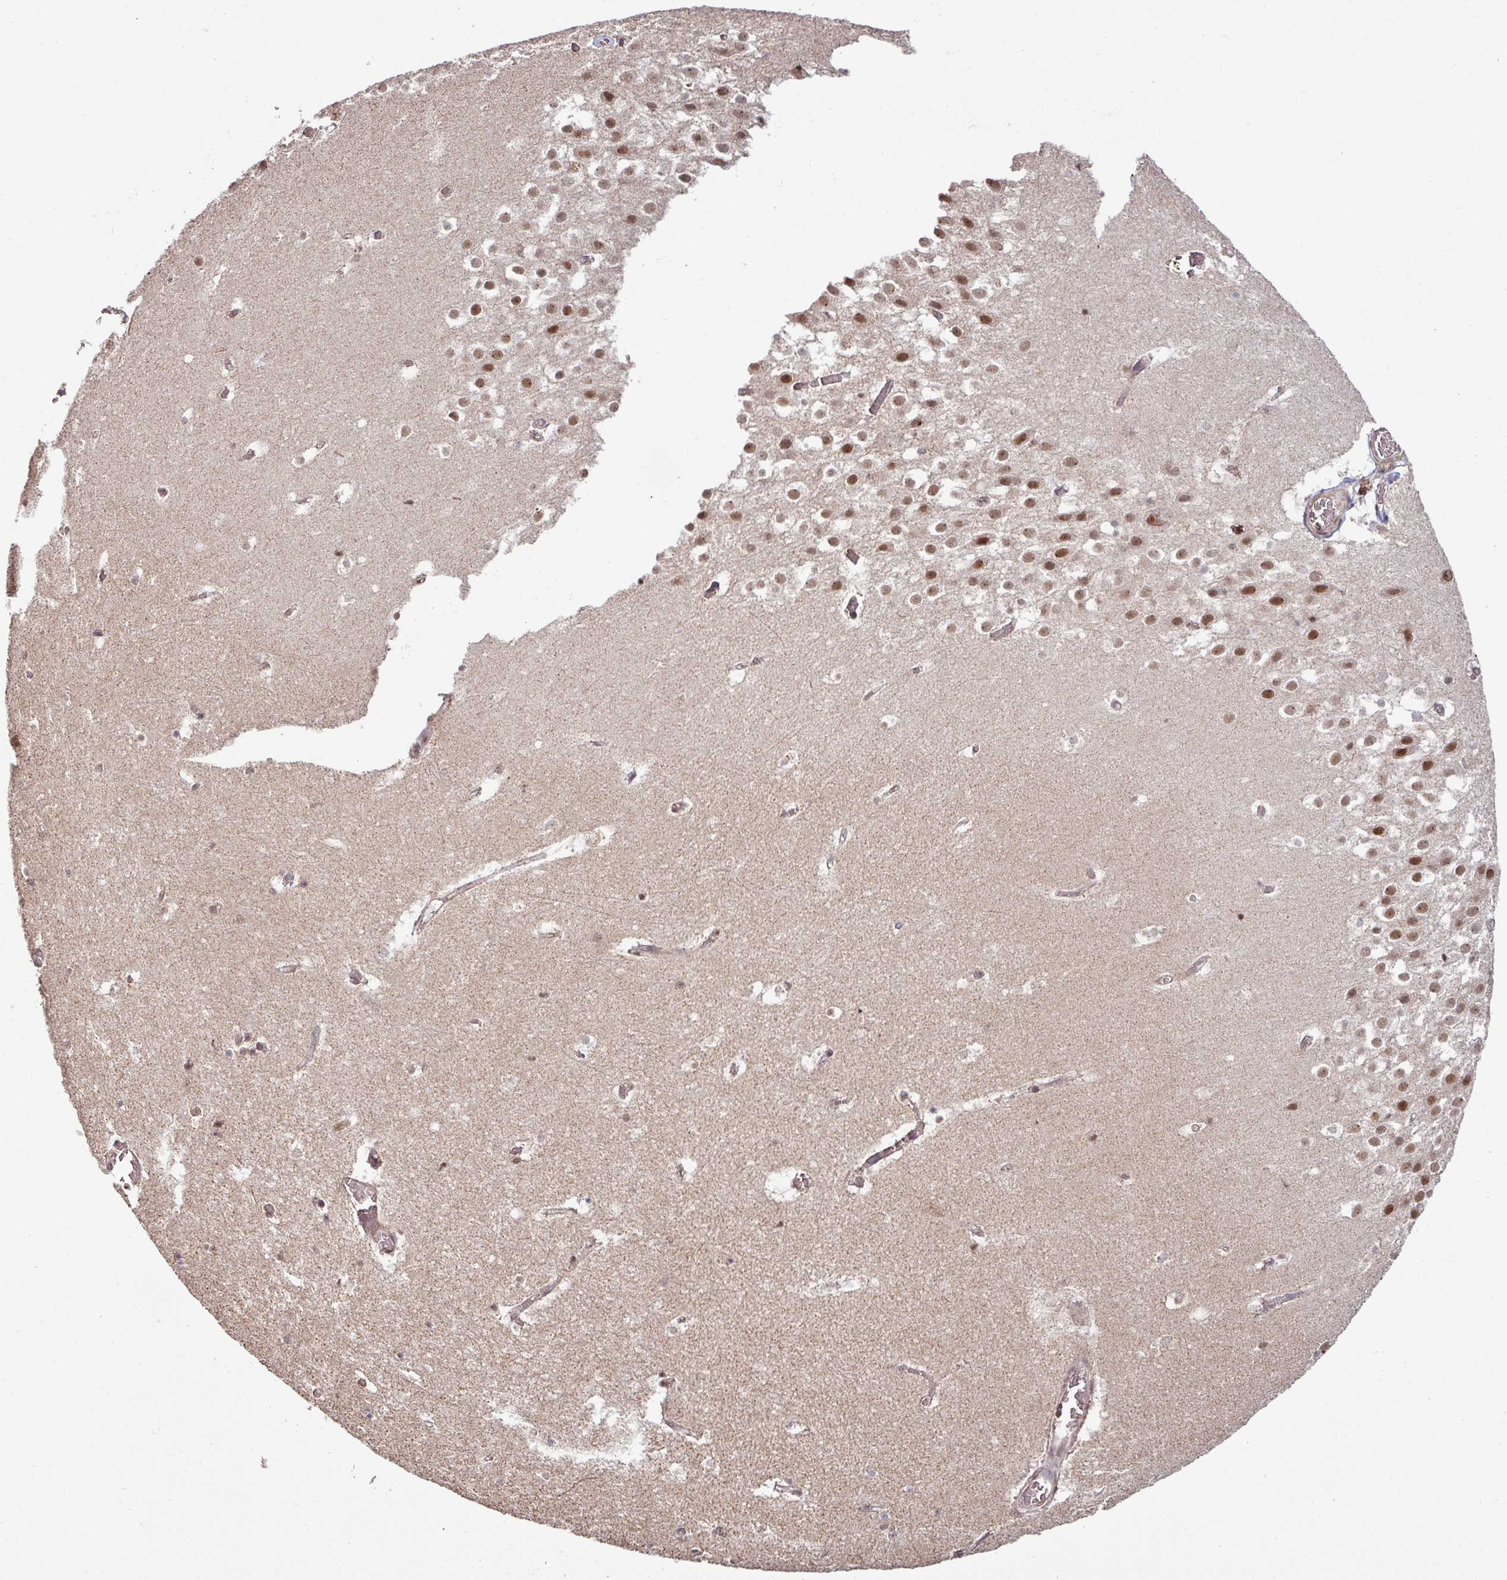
{"staining": {"intensity": "moderate", "quantity": "25%-75%", "location": "nuclear"}, "tissue": "hippocampus", "cell_type": "Glial cells", "image_type": "normal", "snomed": [{"axis": "morphology", "description": "Normal tissue, NOS"}, {"axis": "topography", "description": "Hippocampus"}], "caption": "Glial cells exhibit moderate nuclear expression in approximately 25%-75% of cells in benign hippocampus. (IHC, brightfield microscopy, high magnification).", "gene": "PHF23", "patient": {"sex": "female", "age": 52}}